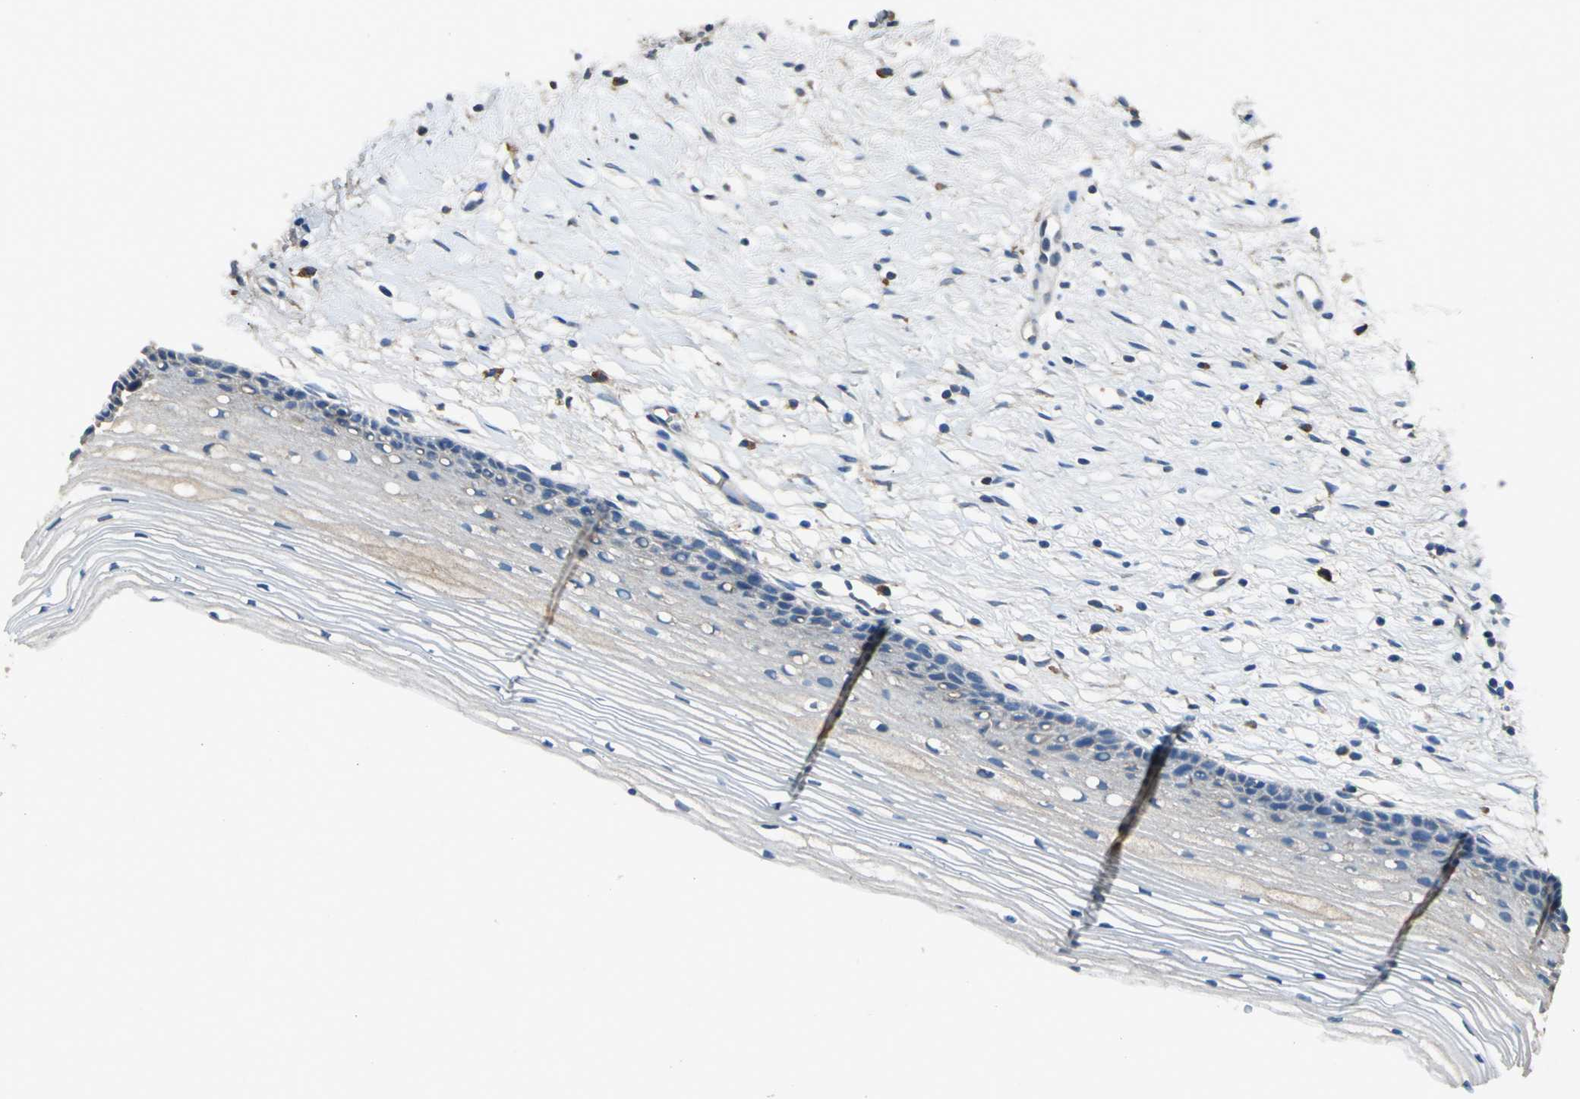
{"staining": {"intensity": "weak", "quantity": "<25%", "location": "cytoplasmic/membranous"}, "tissue": "cervix", "cell_type": "Squamous epithelial cells", "image_type": "normal", "snomed": [{"axis": "morphology", "description": "Normal tissue, NOS"}, {"axis": "topography", "description": "Cervix"}], "caption": "Image shows no protein staining in squamous epithelial cells of unremarkable cervix.", "gene": "HEPH", "patient": {"sex": "female", "age": 77}}